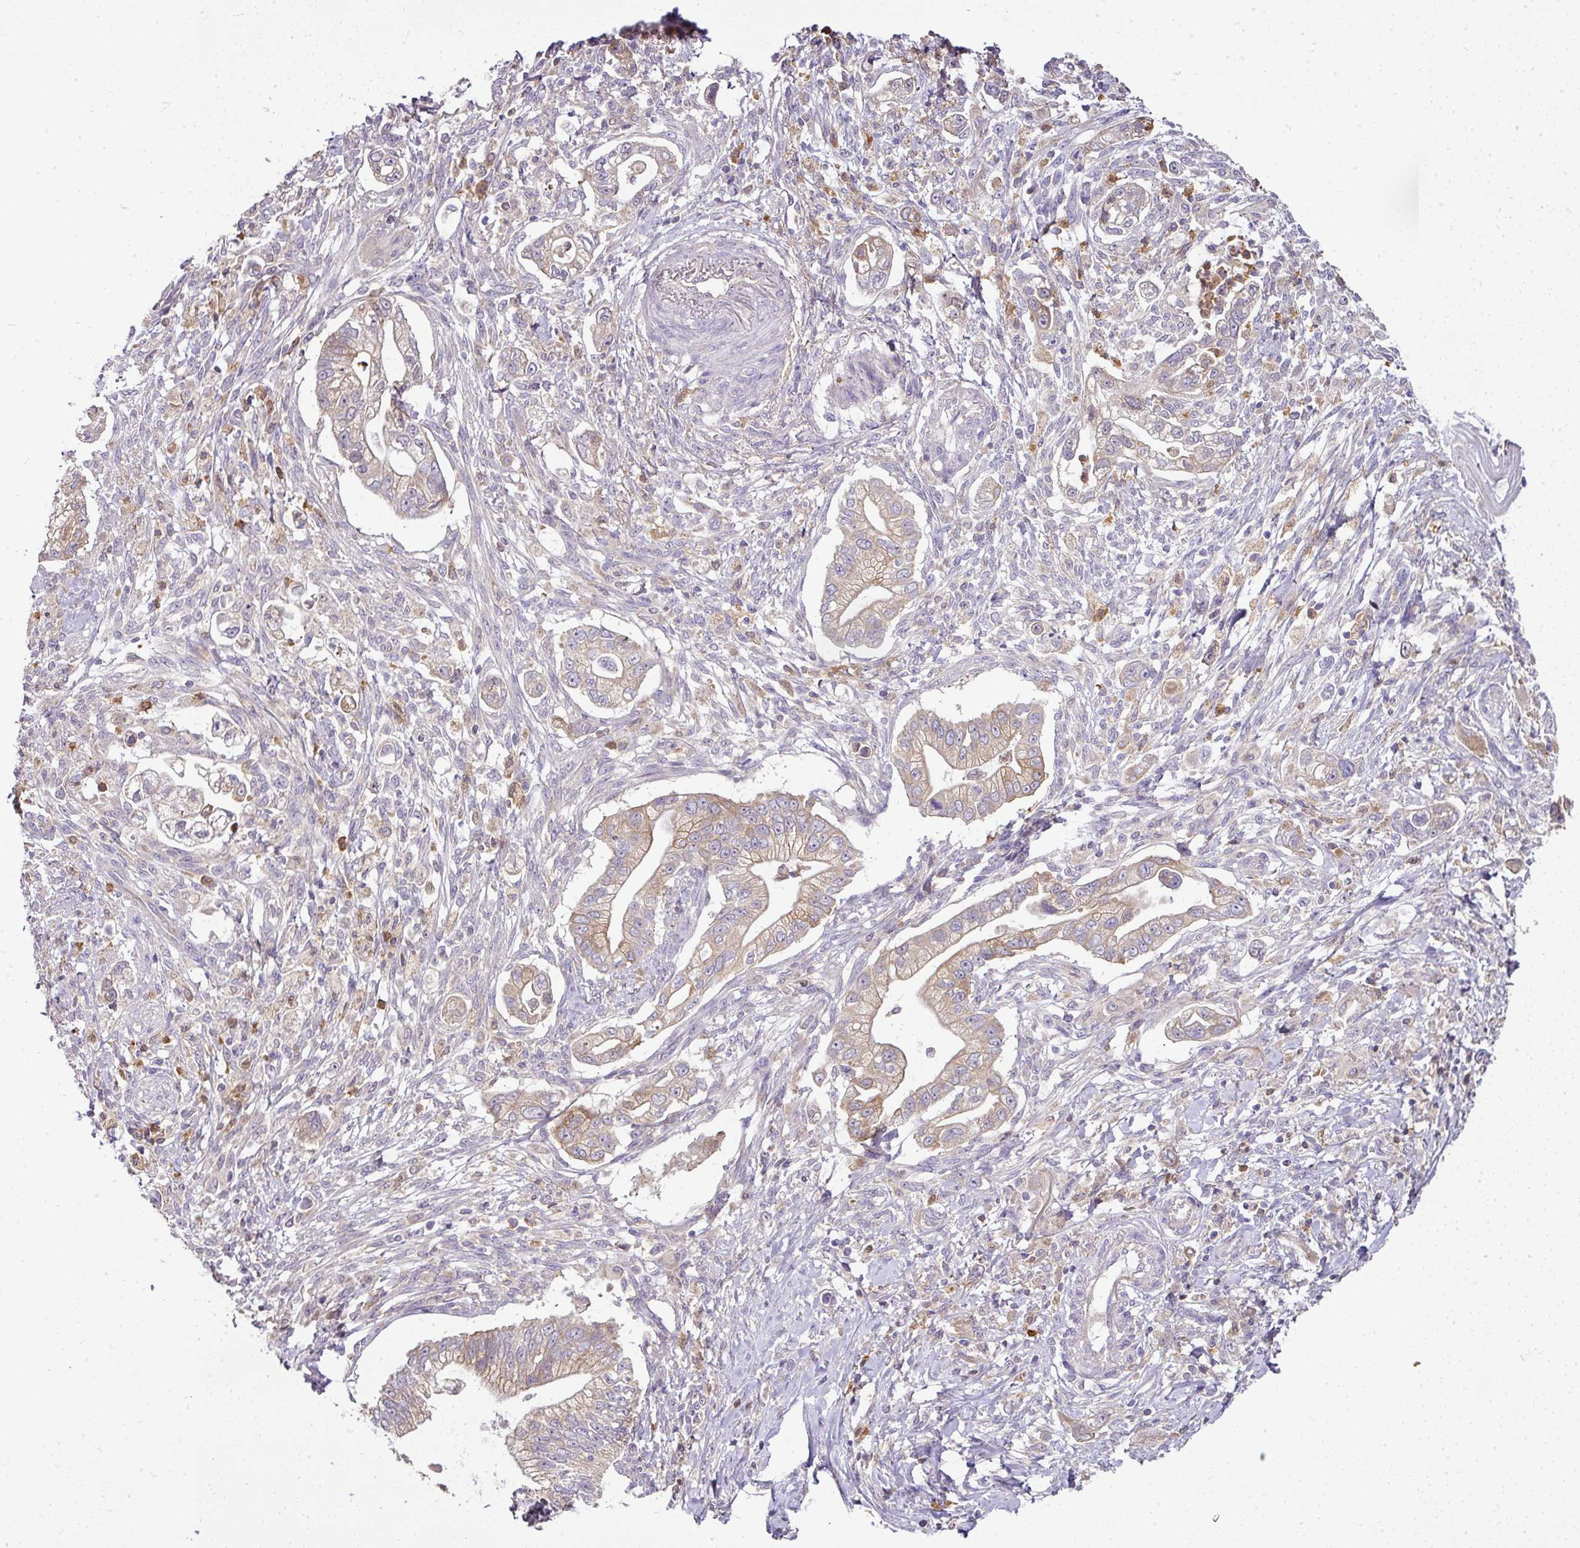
{"staining": {"intensity": "weak", "quantity": ">75%", "location": "cytoplasmic/membranous"}, "tissue": "pancreatic cancer", "cell_type": "Tumor cells", "image_type": "cancer", "snomed": [{"axis": "morphology", "description": "Adenocarcinoma, NOS"}, {"axis": "topography", "description": "Pancreas"}], "caption": "Immunohistochemistry (IHC) of human adenocarcinoma (pancreatic) demonstrates low levels of weak cytoplasmic/membranous expression in approximately >75% of tumor cells.", "gene": "CAB39L", "patient": {"sex": "male", "age": 70}}